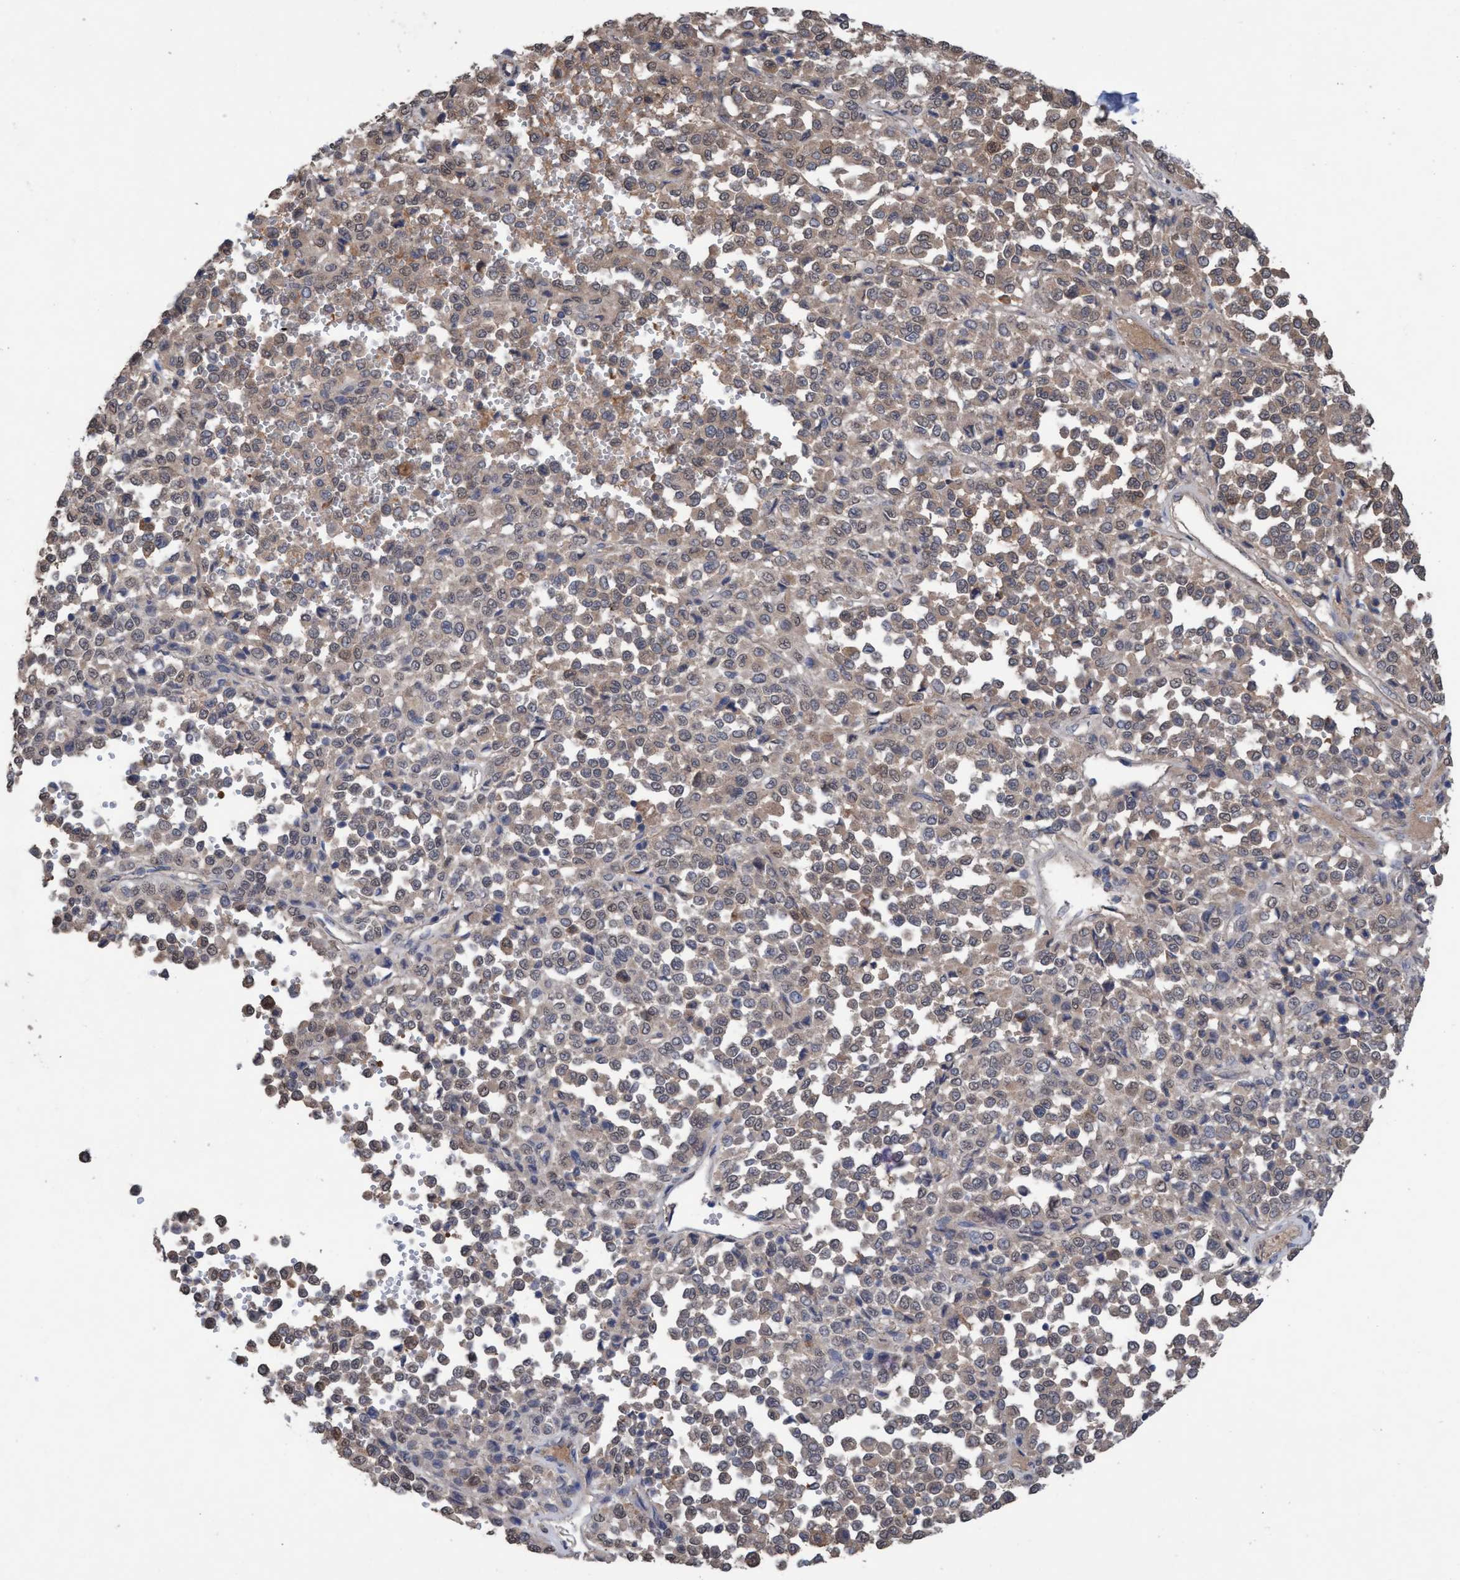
{"staining": {"intensity": "weak", "quantity": ">75%", "location": "cytoplasmic/membranous"}, "tissue": "melanoma", "cell_type": "Tumor cells", "image_type": "cancer", "snomed": [{"axis": "morphology", "description": "Malignant melanoma, Metastatic site"}, {"axis": "topography", "description": "Pancreas"}], "caption": "Melanoma stained for a protein demonstrates weak cytoplasmic/membranous positivity in tumor cells. Immunohistochemistry (ihc) stains the protein in brown and the nuclei are stained blue.", "gene": "GLOD4", "patient": {"sex": "female", "age": 30}}